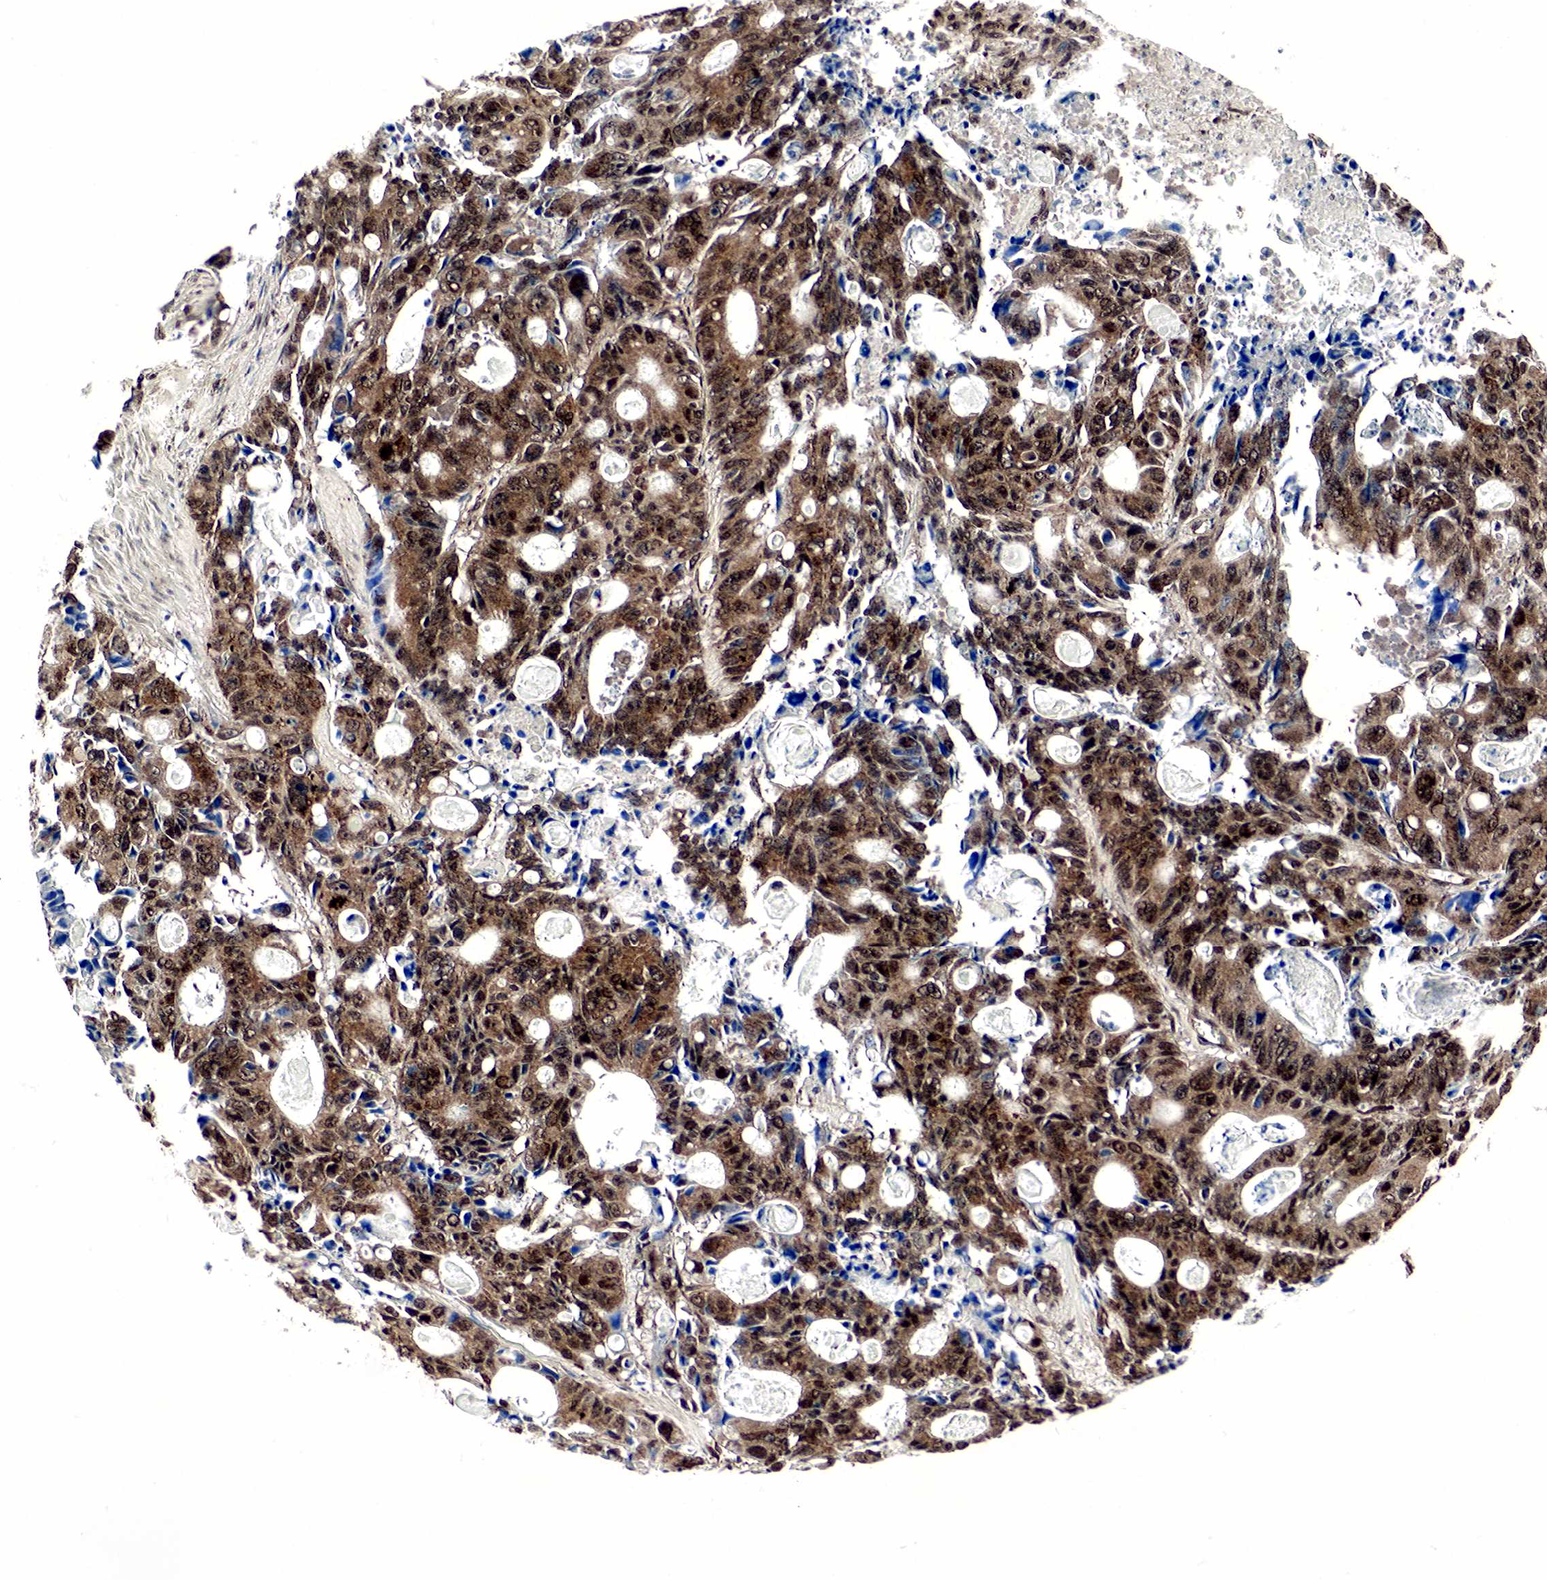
{"staining": {"intensity": "strong", "quantity": "25%-75%", "location": "cytoplasmic/membranous,nuclear"}, "tissue": "colorectal cancer", "cell_type": "Tumor cells", "image_type": "cancer", "snomed": [{"axis": "morphology", "description": "Adenocarcinoma, NOS"}, {"axis": "topography", "description": "Rectum"}], "caption": "Immunohistochemistry (DAB) staining of human colorectal cancer (adenocarcinoma) exhibits strong cytoplasmic/membranous and nuclear protein expression in about 25%-75% of tumor cells.", "gene": "SPIN1", "patient": {"sex": "male", "age": 76}}